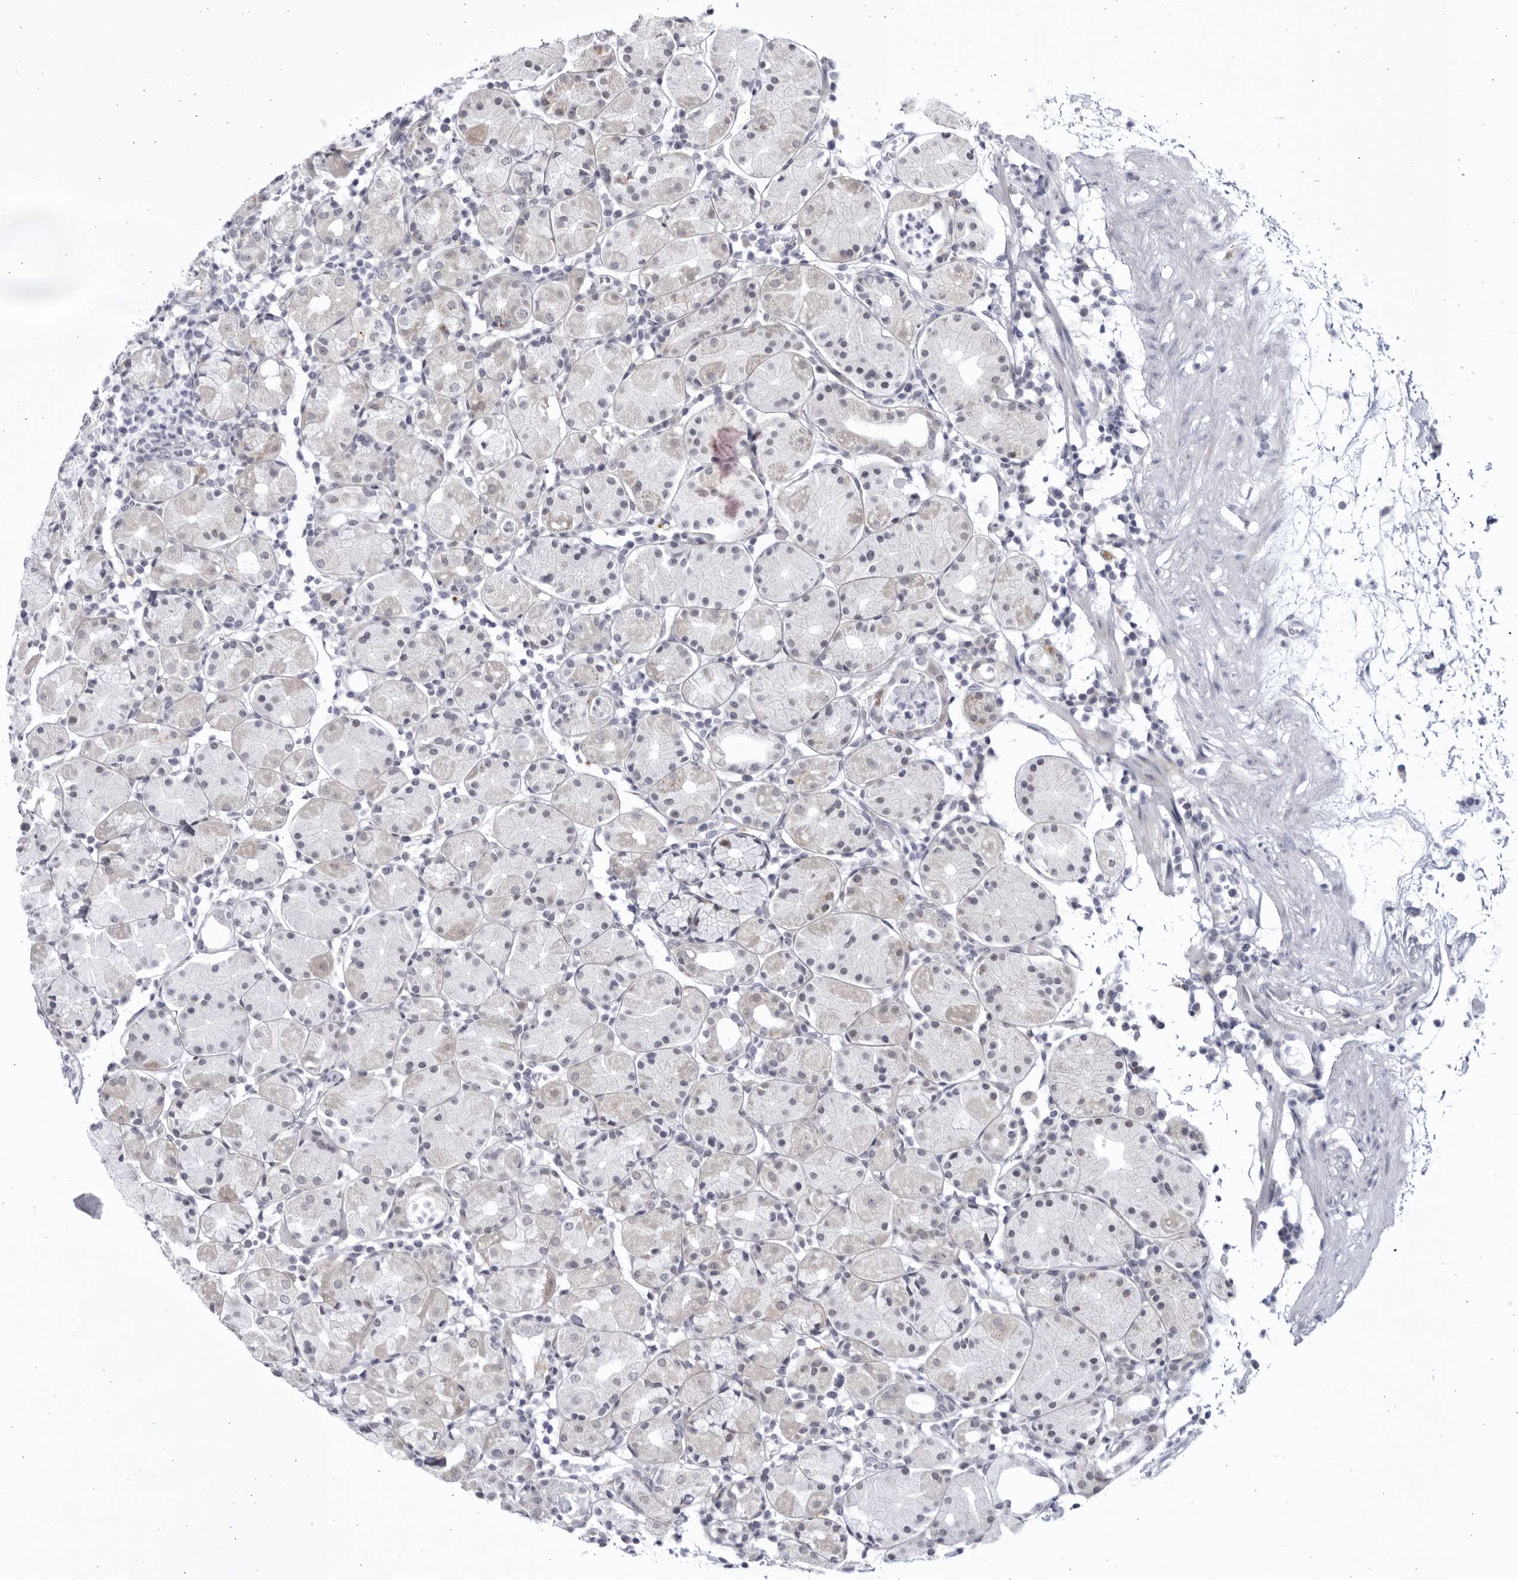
{"staining": {"intensity": "negative", "quantity": "none", "location": "none"}, "tissue": "stomach", "cell_type": "Glandular cells", "image_type": "normal", "snomed": [{"axis": "morphology", "description": "Normal tissue, NOS"}, {"axis": "topography", "description": "Stomach"}, {"axis": "topography", "description": "Stomach, lower"}], "caption": "Micrograph shows no significant protein positivity in glandular cells of benign stomach. Nuclei are stained in blue.", "gene": "CCDC181", "patient": {"sex": "female", "age": 75}}